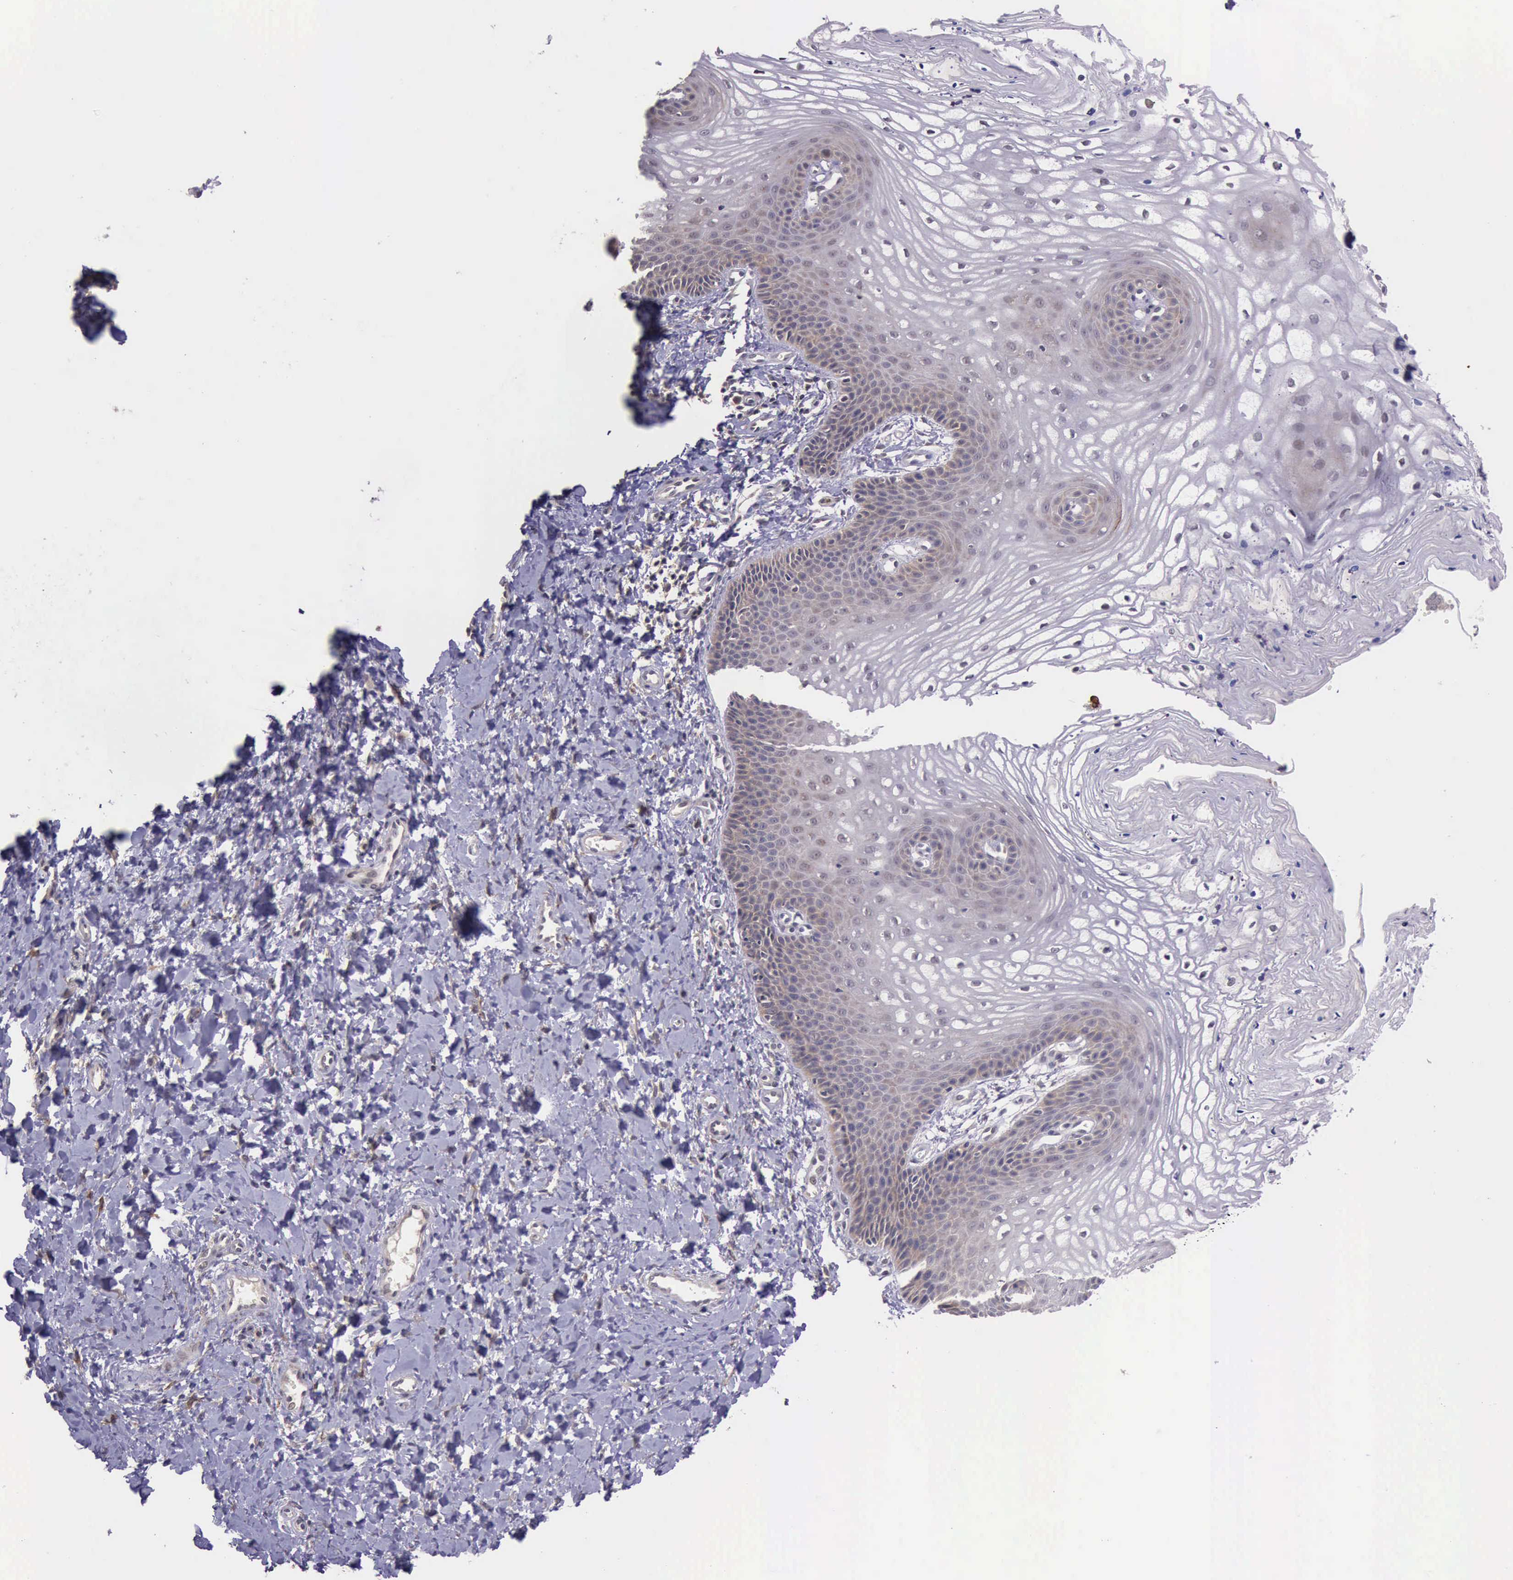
{"staining": {"intensity": "weak", "quantity": "25%-75%", "location": "cytoplasmic/membranous"}, "tissue": "vagina", "cell_type": "Squamous epithelial cells", "image_type": "normal", "snomed": [{"axis": "morphology", "description": "Normal tissue, NOS"}, {"axis": "topography", "description": "Vagina"}], "caption": "DAB (3,3'-diaminobenzidine) immunohistochemical staining of benign vagina shows weak cytoplasmic/membranous protein positivity in approximately 25%-75% of squamous epithelial cells.", "gene": "PRICKLE3", "patient": {"sex": "female", "age": 68}}